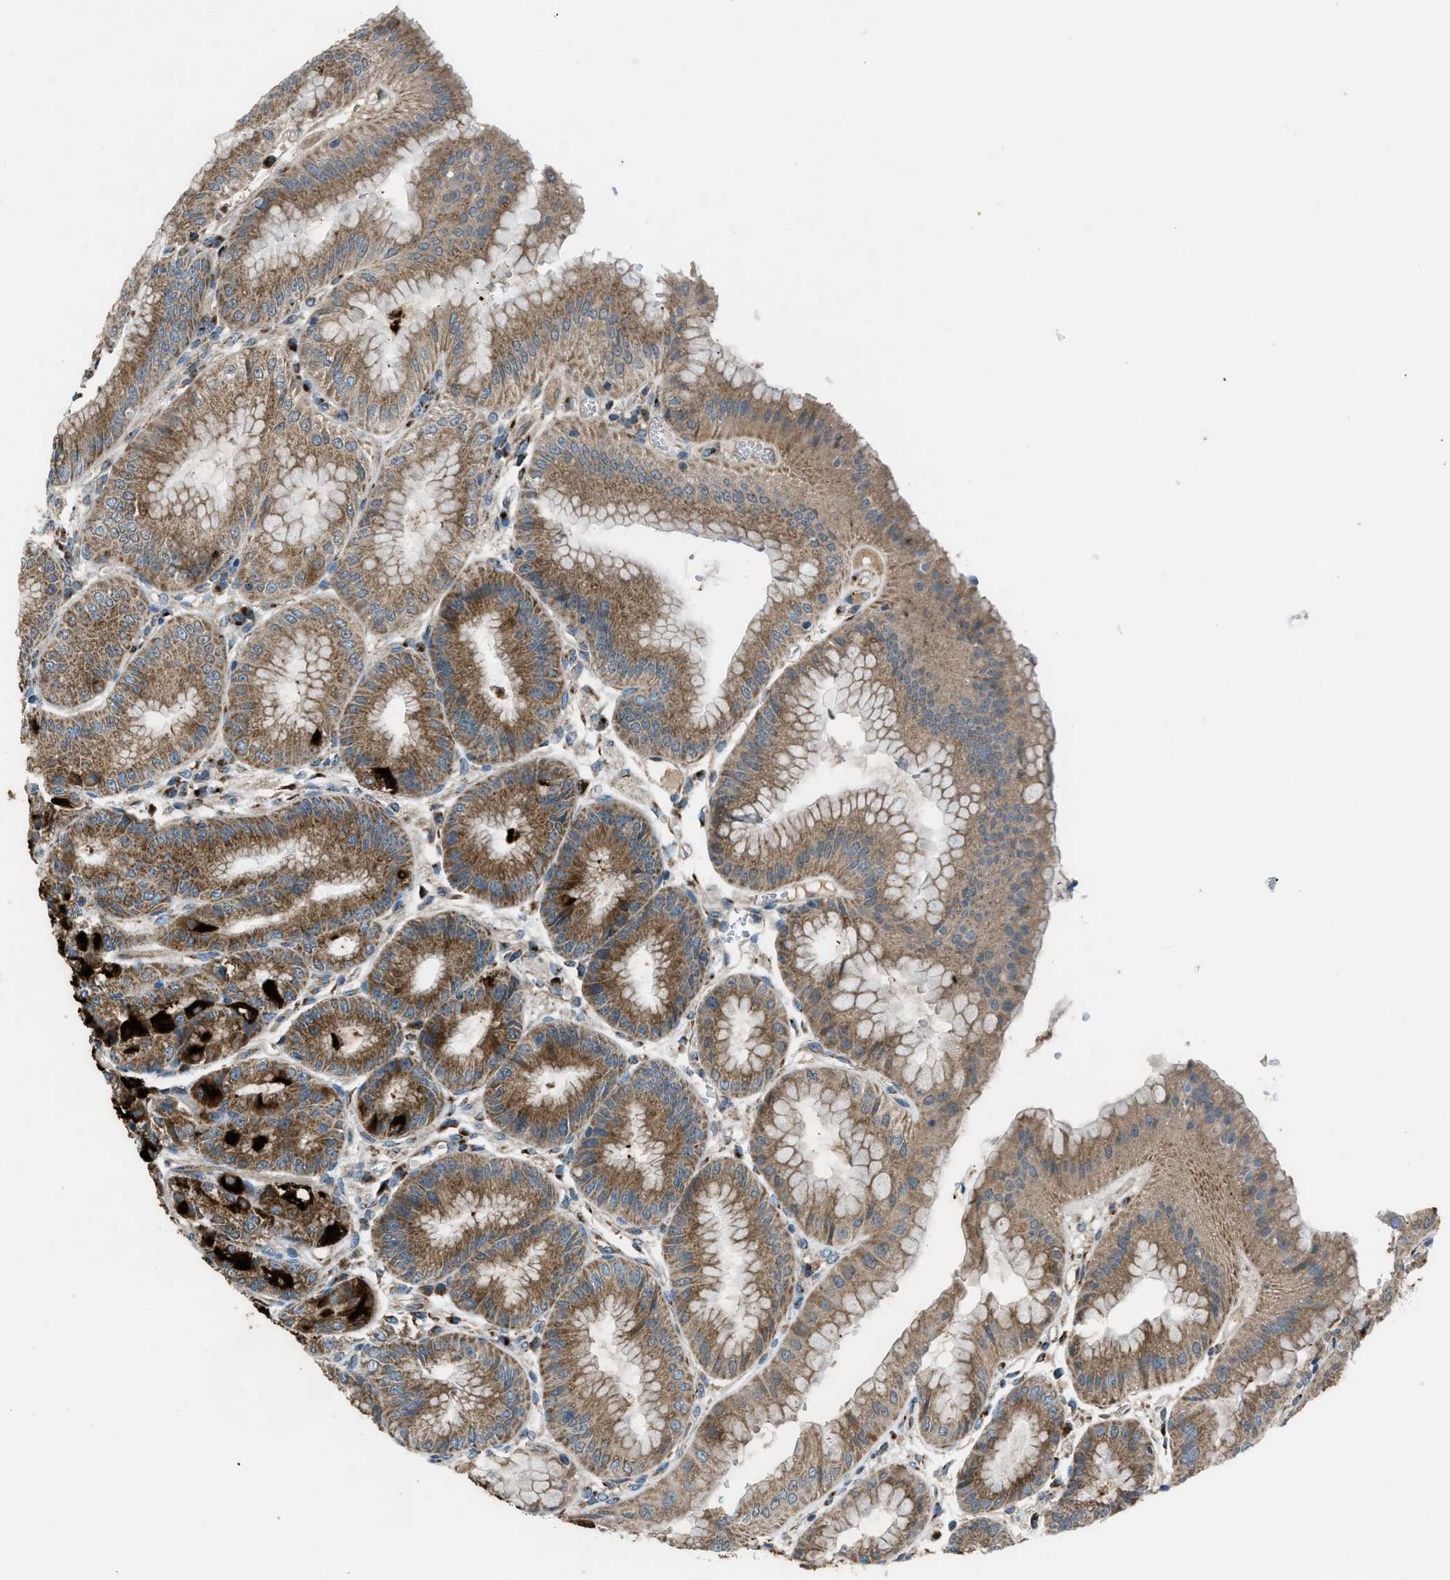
{"staining": {"intensity": "strong", "quantity": ">75%", "location": "cytoplasmic/membranous"}, "tissue": "stomach", "cell_type": "Glandular cells", "image_type": "normal", "snomed": [{"axis": "morphology", "description": "Normal tissue, NOS"}, {"axis": "topography", "description": "Stomach, lower"}], "caption": "Approximately >75% of glandular cells in benign human stomach show strong cytoplasmic/membranous protein positivity as visualized by brown immunohistochemical staining.", "gene": "BCKDK", "patient": {"sex": "male", "age": 71}}